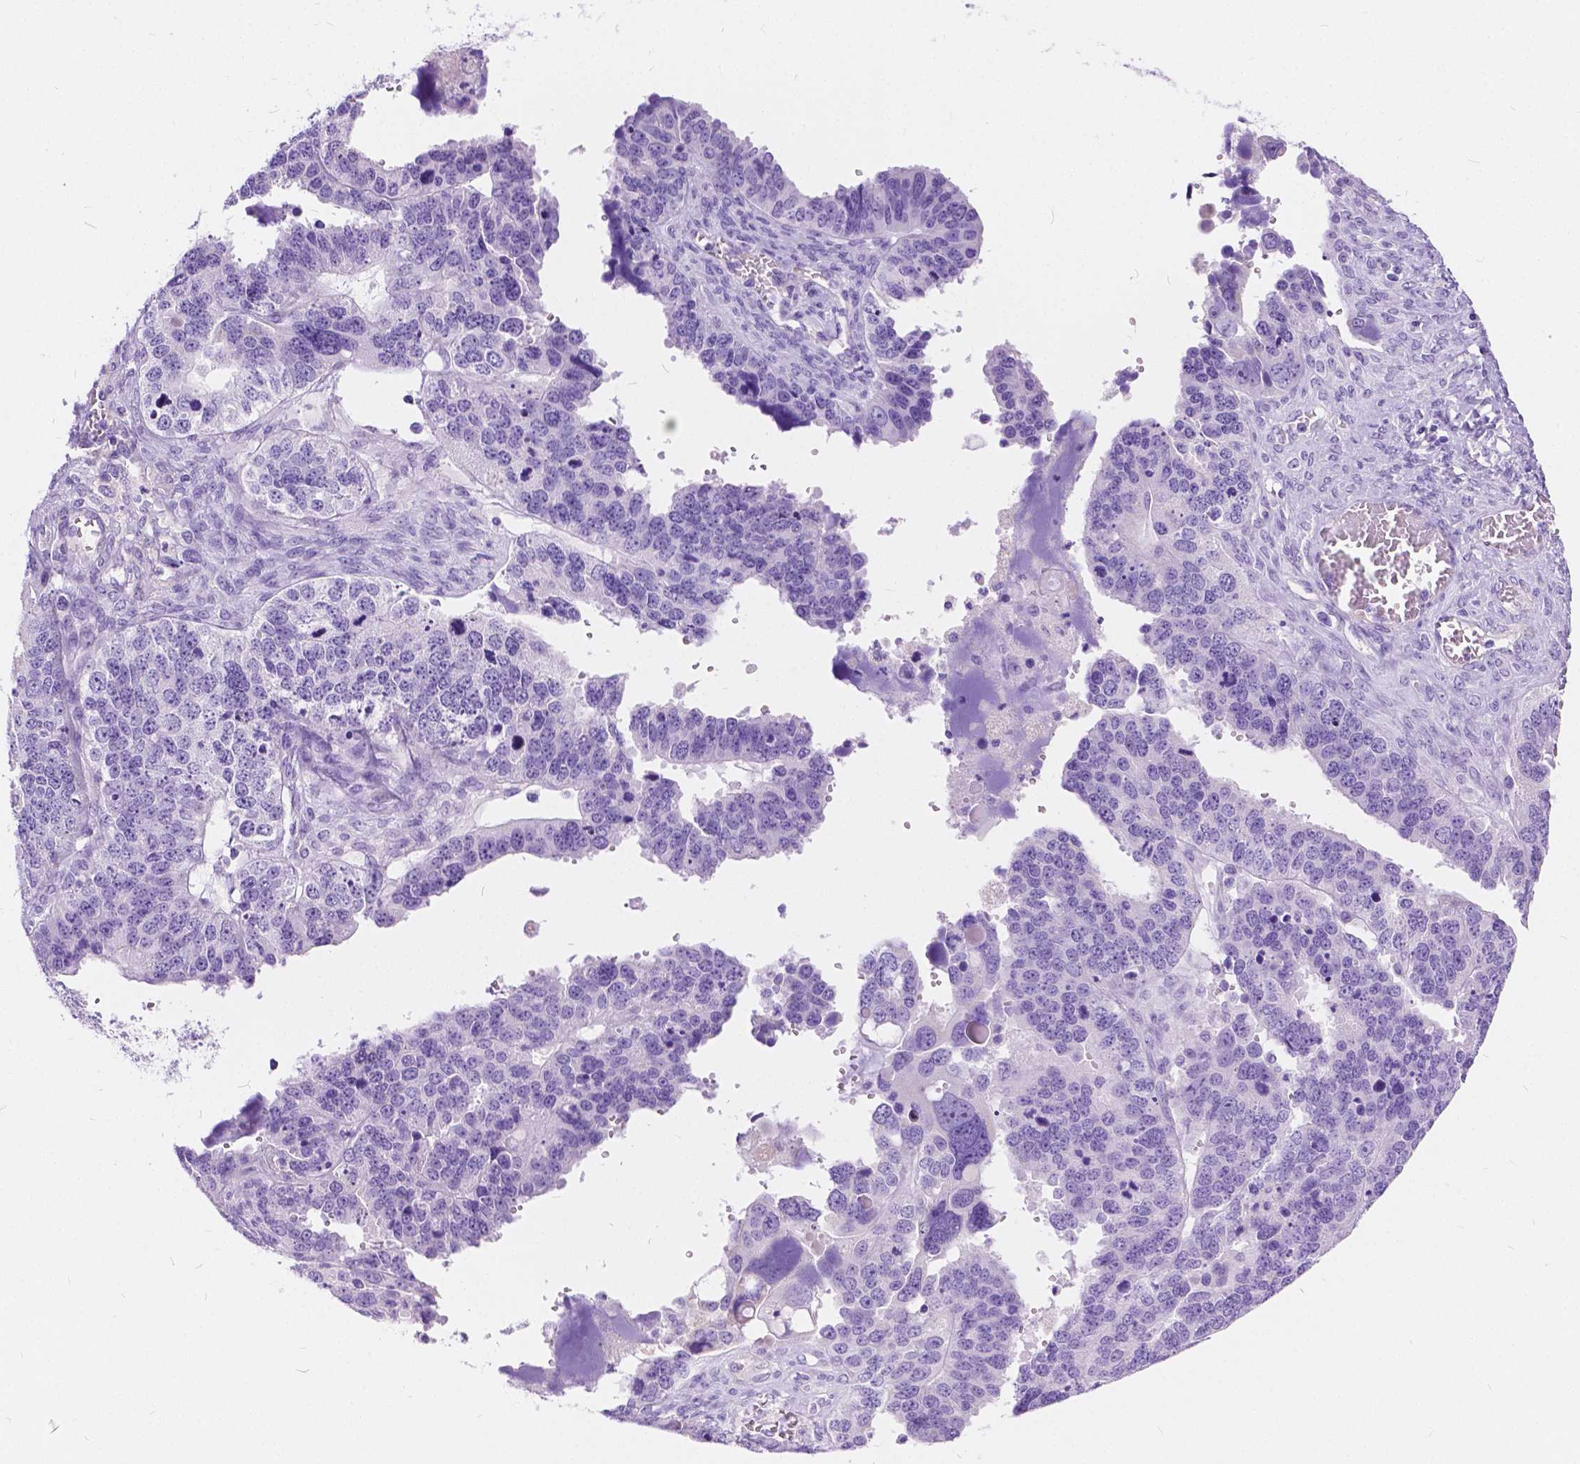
{"staining": {"intensity": "negative", "quantity": "none", "location": "none"}, "tissue": "ovarian cancer", "cell_type": "Tumor cells", "image_type": "cancer", "snomed": [{"axis": "morphology", "description": "Cystadenocarcinoma, serous, NOS"}, {"axis": "topography", "description": "Ovary"}], "caption": "Immunohistochemistry photomicrograph of neoplastic tissue: human ovarian cancer stained with DAB reveals no significant protein positivity in tumor cells.", "gene": "CHRM1", "patient": {"sex": "female", "age": 76}}